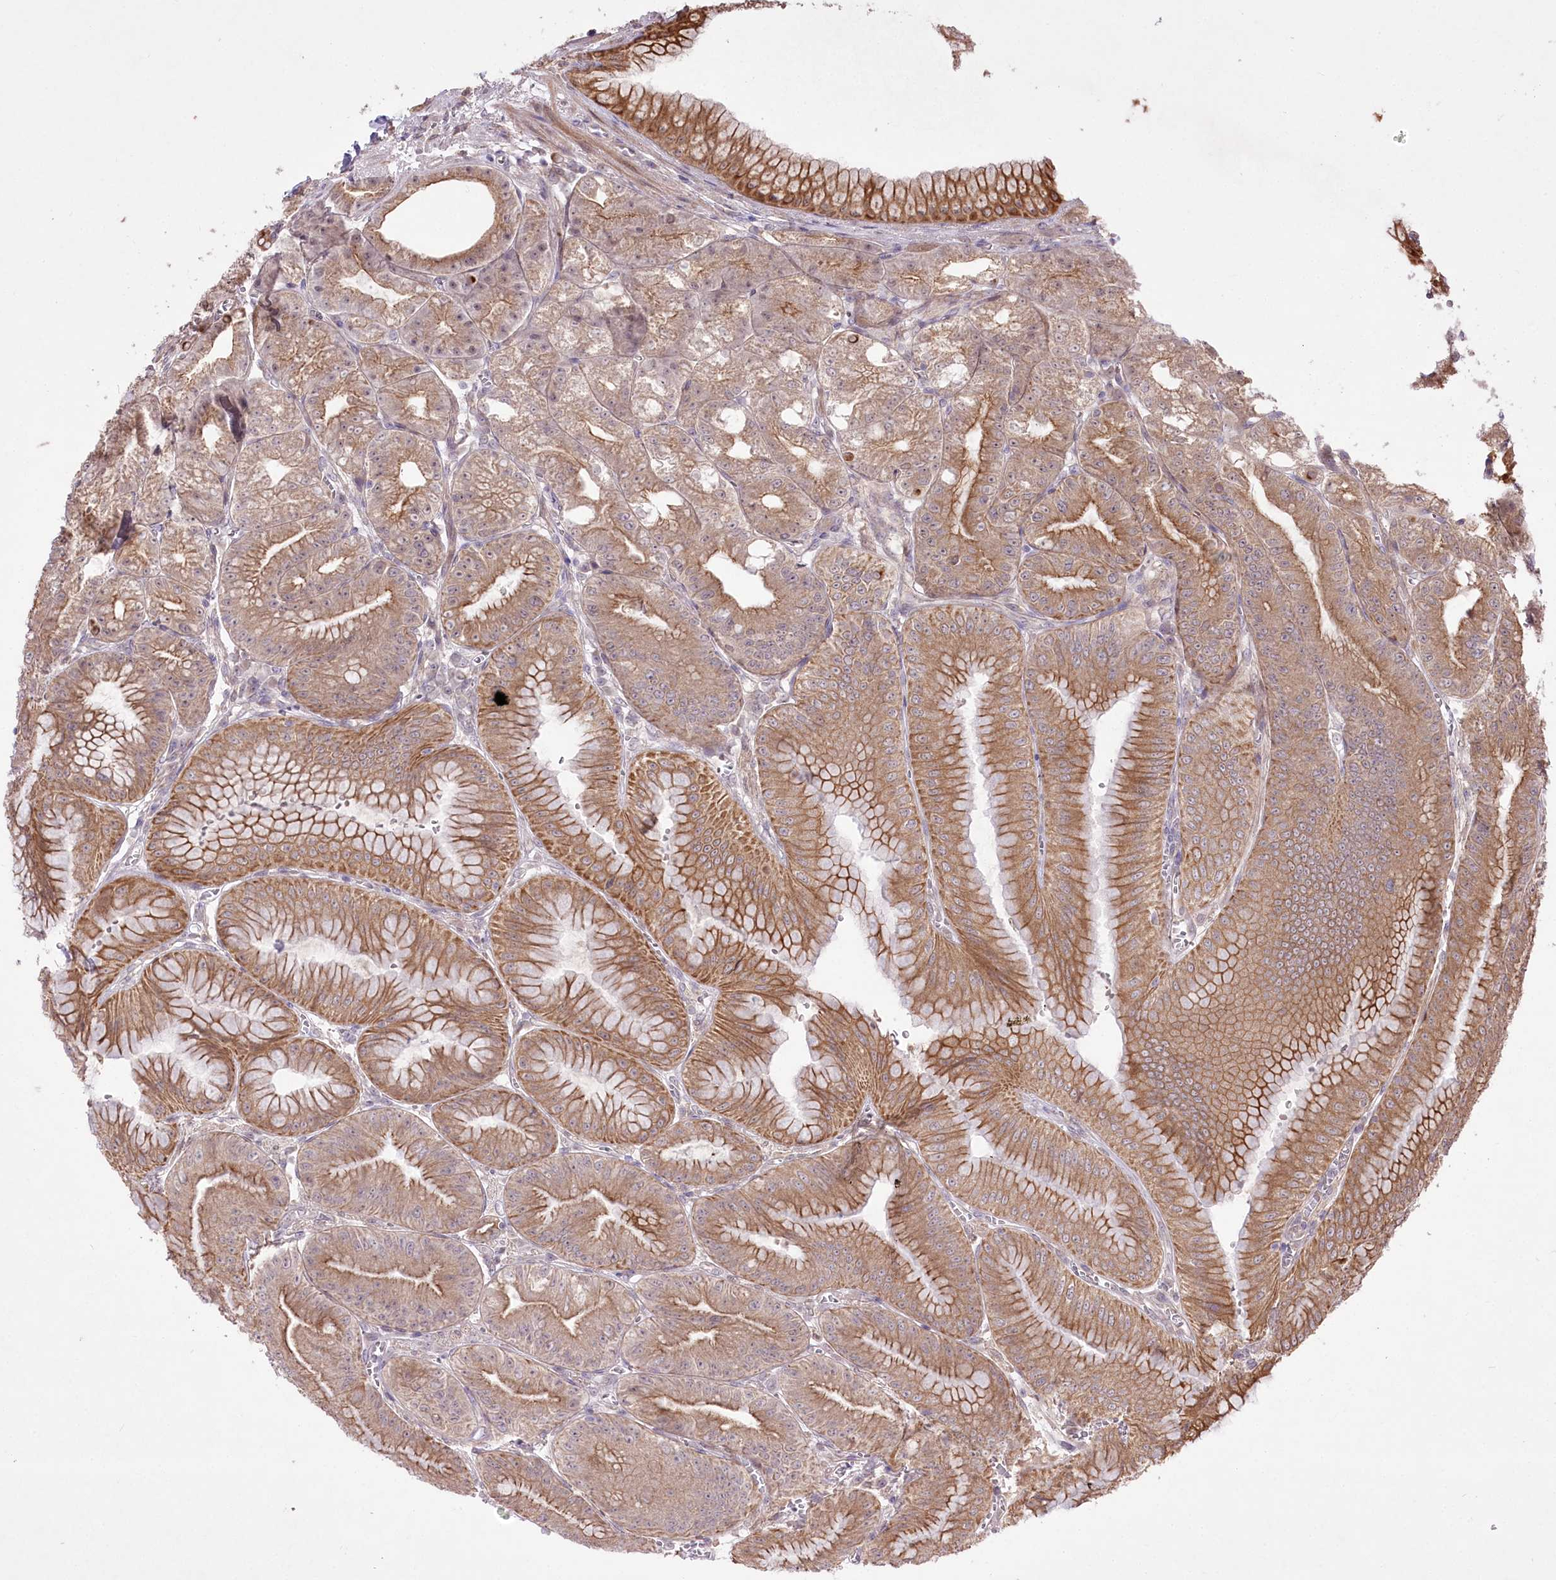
{"staining": {"intensity": "strong", "quantity": ">75%", "location": "cytoplasmic/membranous"}, "tissue": "stomach", "cell_type": "Glandular cells", "image_type": "normal", "snomed": [{"axis": "morphology", "description": "Normal tissue, NOS"}, {"axis": "topography", "description": "Stomach, upper"}, {"axis": "topography", "description": "Stomach, lower"}], "caption": "IHC of normal human stomach demonstrates high levels of strong cytoplasmic/membranous positivity in about >75% of glandular cells. (DAB IHC with brightfield microscopy, high magnification).", "gene": "HELT", "patient": {"sex": "male", "age": 71}}